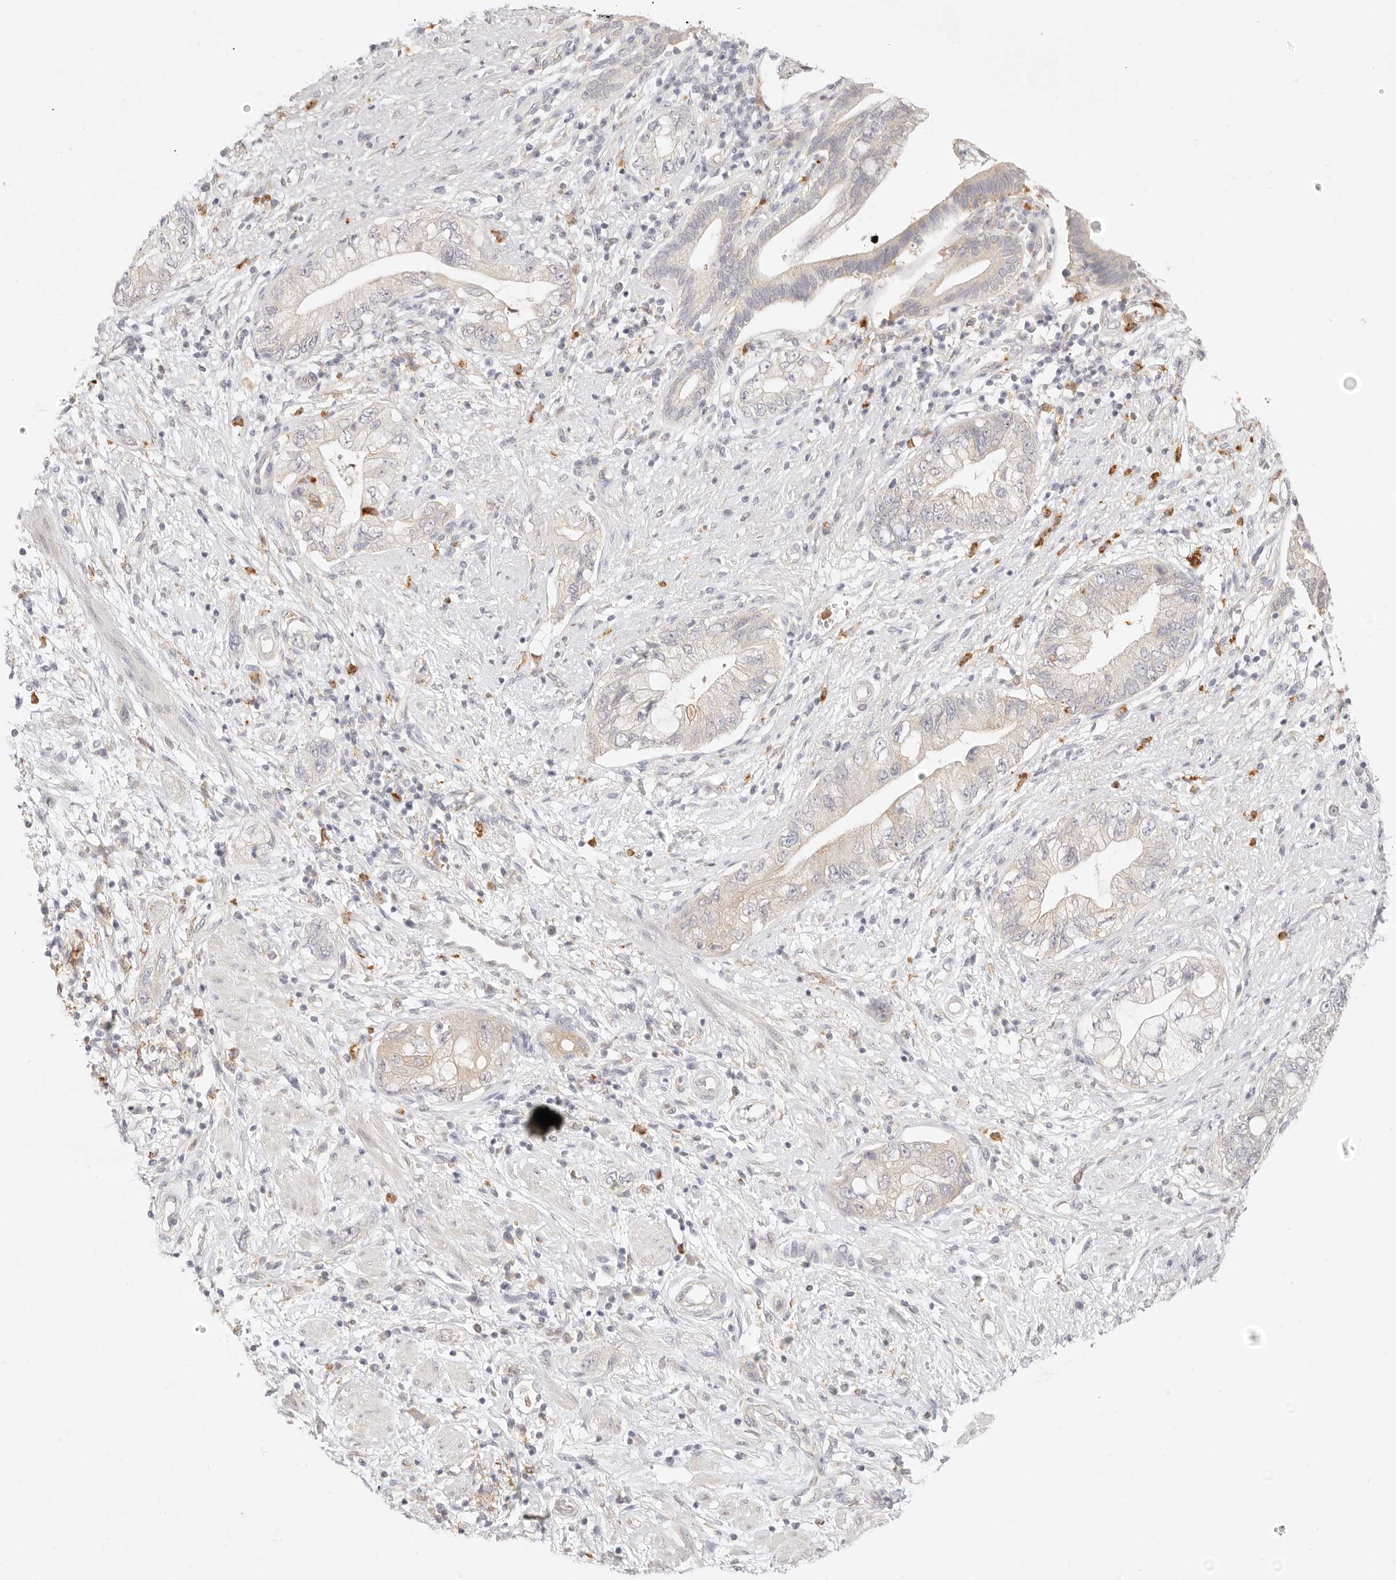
{"staining": {"intensity": "negative", "quantity": "none", "location": "none"}, "tissue": "pancreatic cancer", "cell_type": "Tumor cells", "image_type": "cancer", "snomed": [{"axis": "morphology", "description": "Adenocarcinoma, NOS"}, {"axis": "topography", "description": "Pancreas"}], "caption": "IHC micrograph of neoplastic tissue: adenocarcinoma (pancreatic) stained with DAB displays no significant protein staining in tumor cells.", "gene": "GPR84", "patient": {"sex": "female", "age": 73}}